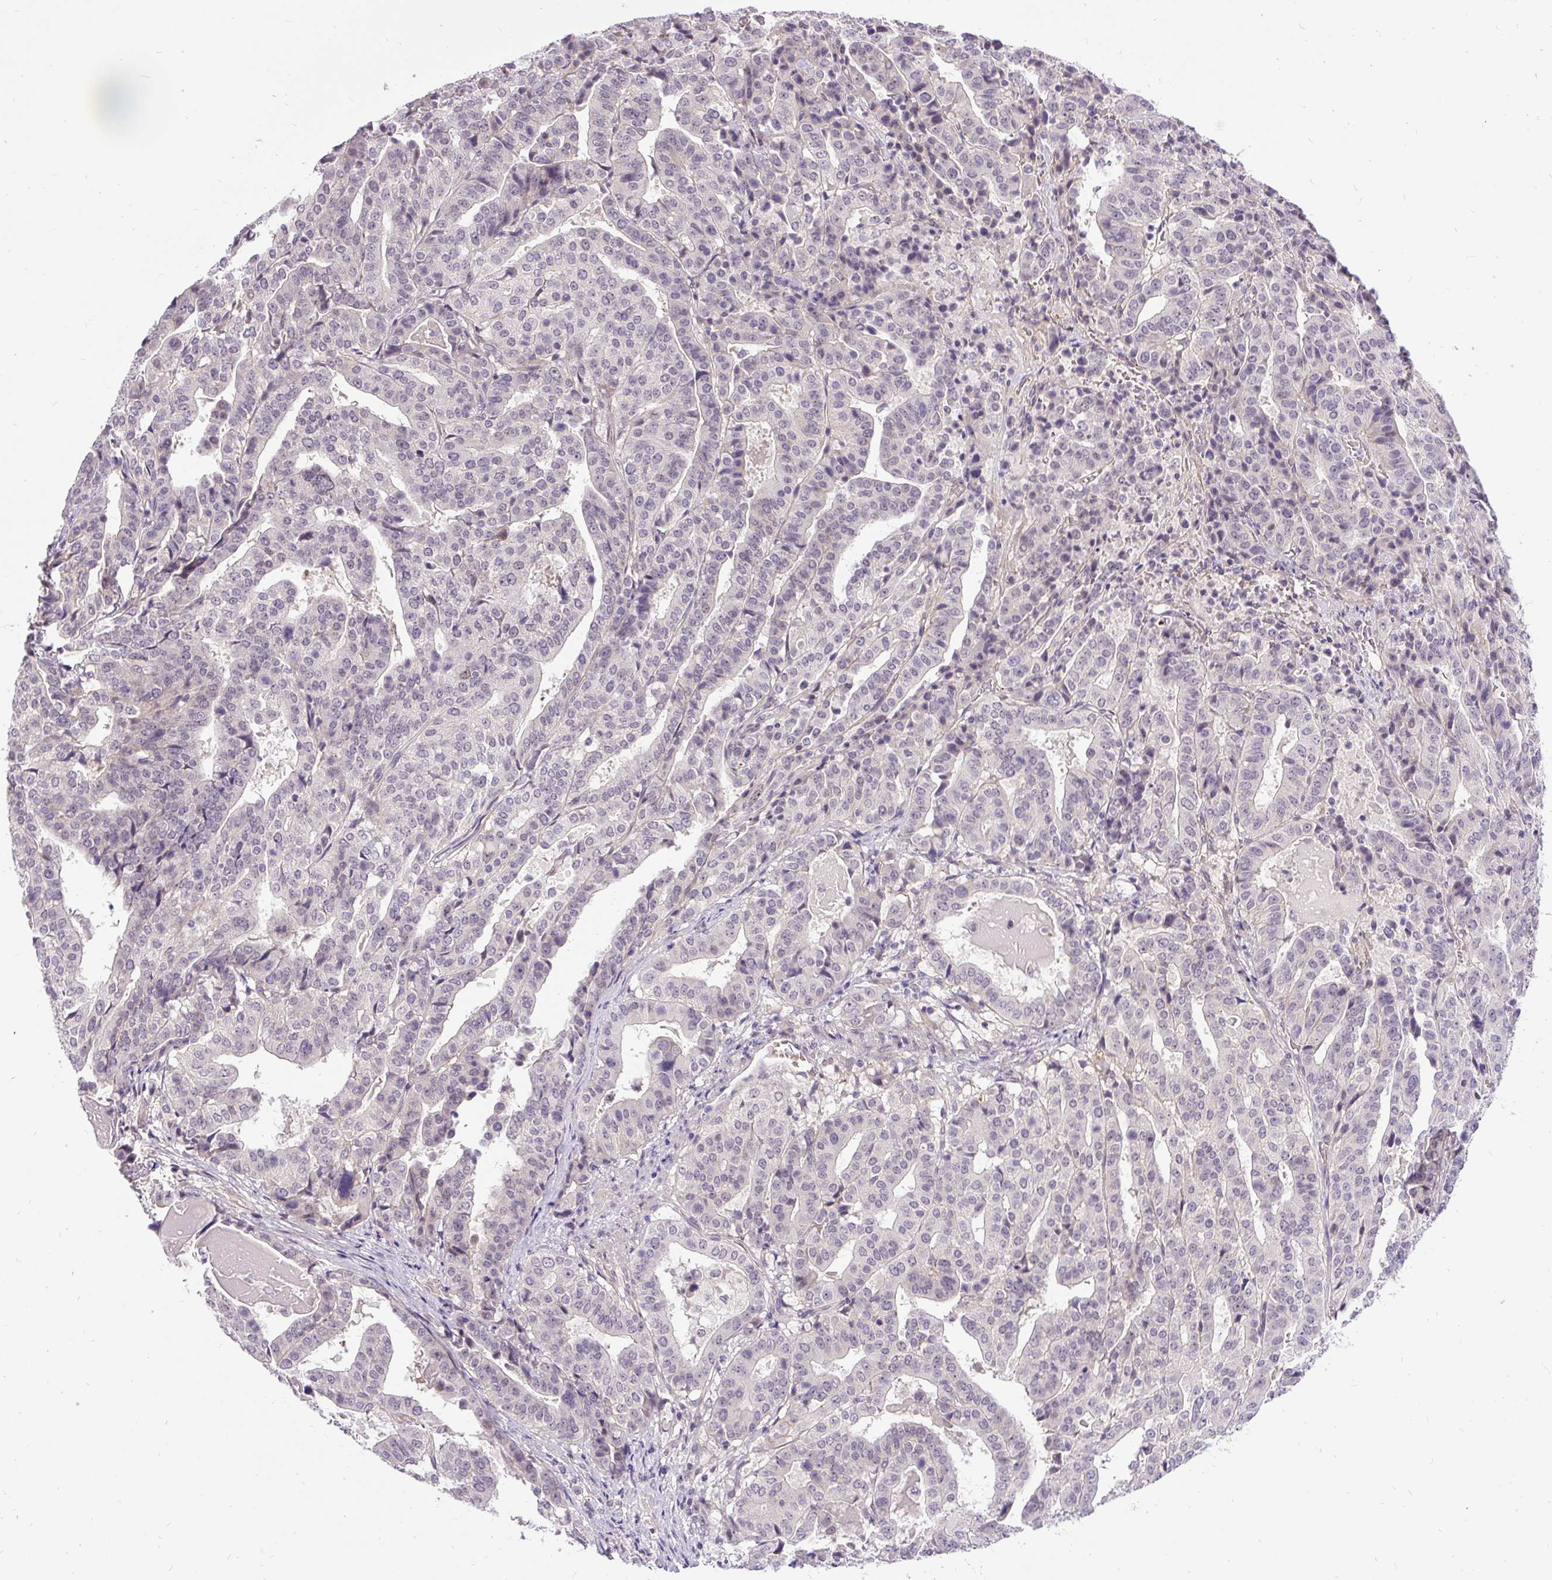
{"staining": {"intensity": "negative", "quantity": "none", "location": "none"}, "tissue": "stomach cancer", "cell_type": "Tumor cells", "image_type": "cancer", "snomed": [{"axis": "morphology", "description": "Adenocarcinoma, NOS"}, {"axis": "topography", "description": "Stomach"}], "caption": "Adenocarcinoma (stomach) was stained to show a protein in brown. There is no significant positivity in tumor cells. The staining is performed using DAB brown chromogen with nuclei counter-stained in using hematoxylin.", "gene": "FAM117B", "patient": {"sex": "male", "age": 48}}